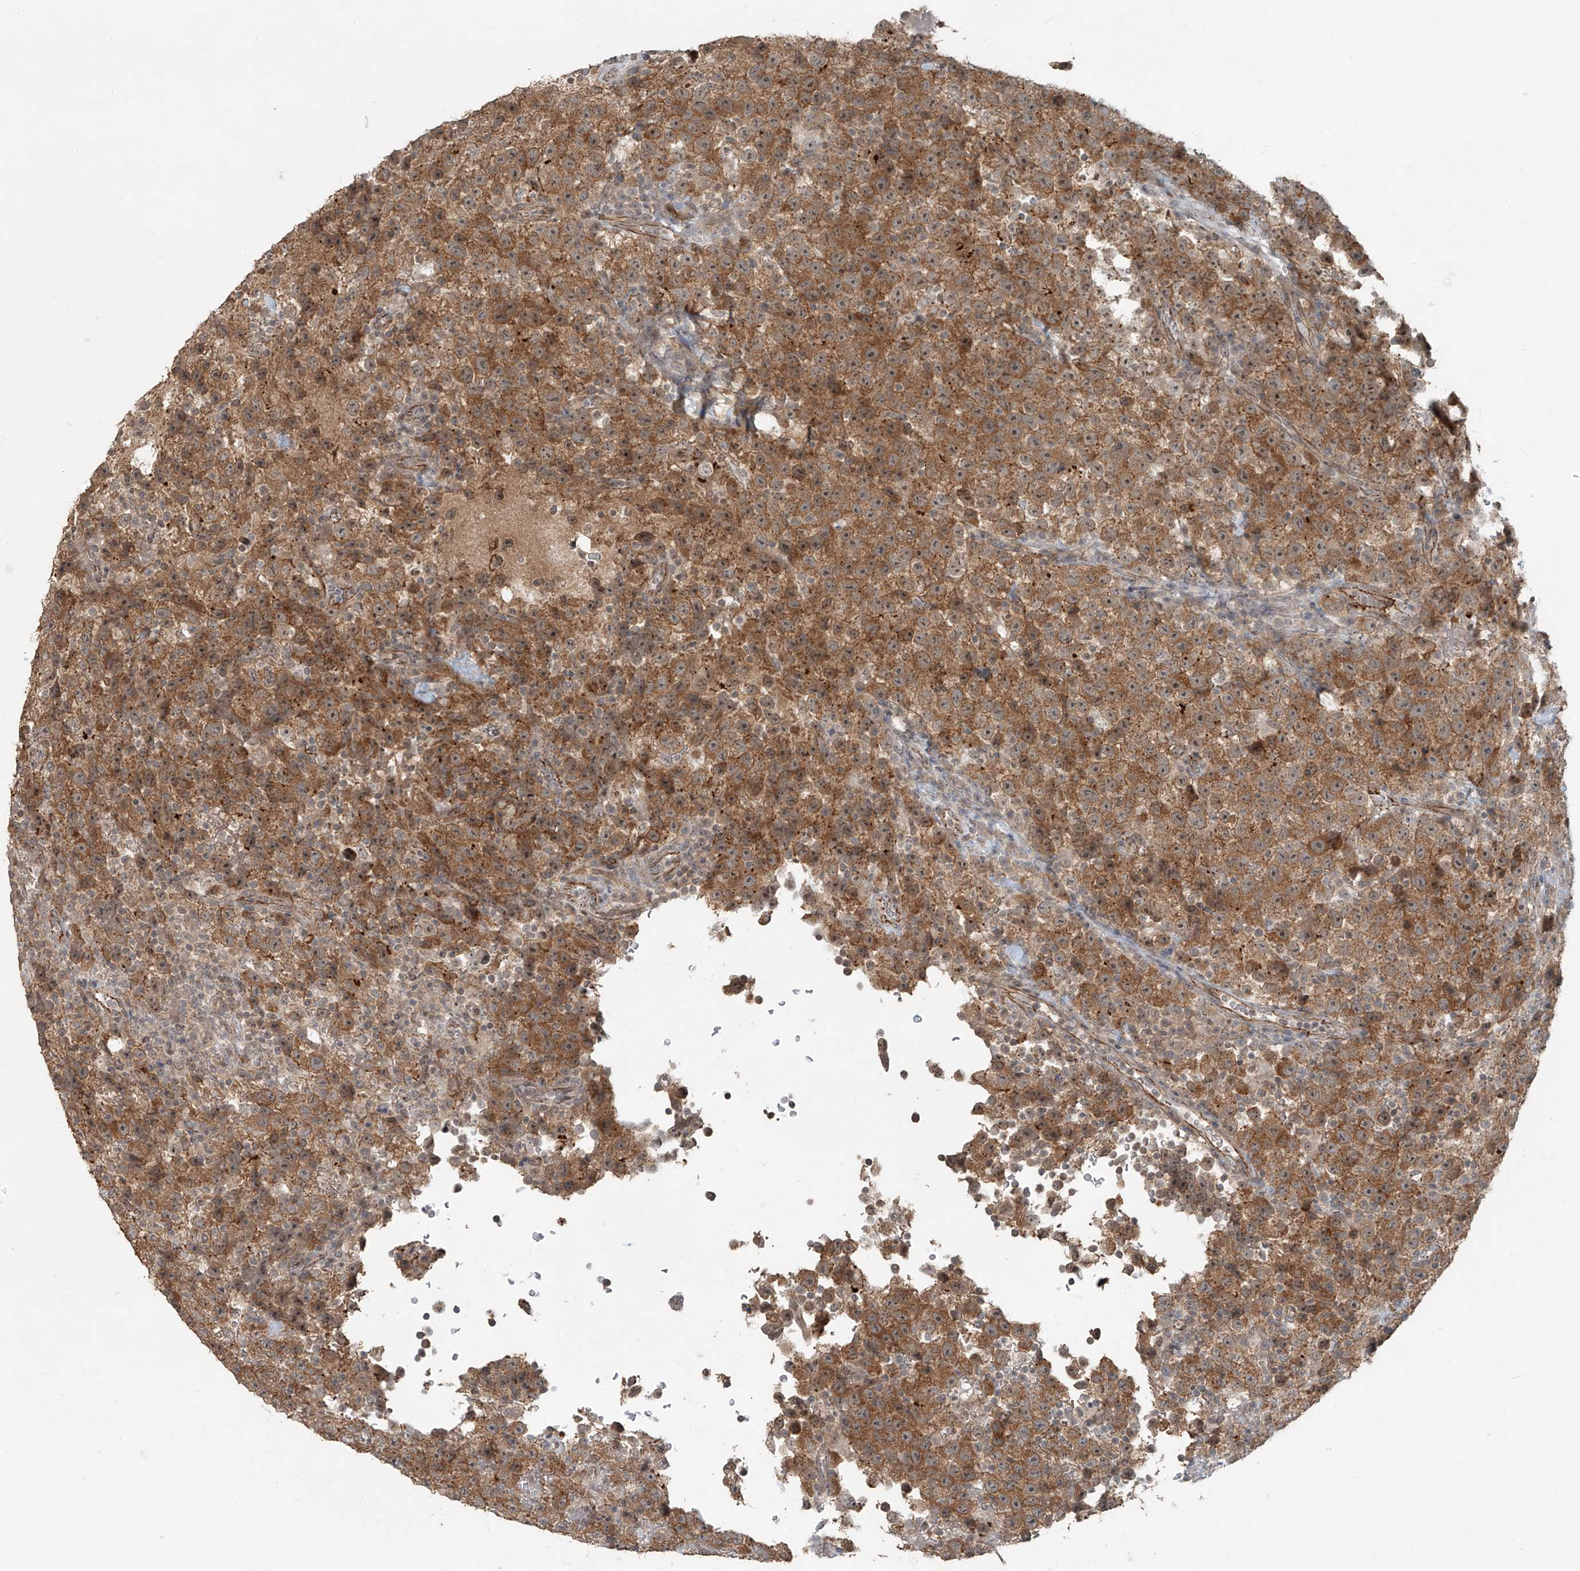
{"staining": {"intensity": "moderate", "quantity": ">75%", "location": "cytoplasmic/membranous"}, "tissue": "testis cancer", "cell_type": "Tumor cells", "image_type": "cancer", "snomed": [{"axis": "morphology", "description": "Seminoma, NOS"}, {"axis": "topography", "description": "Testis"}], "caption": "Testis cancer tissue demonstrates moderate cytoplasmic/membranous positivity in about >75% of tumor cells", "gene": "ZNF16", "patient": {"sex": "male", "age": 22}}